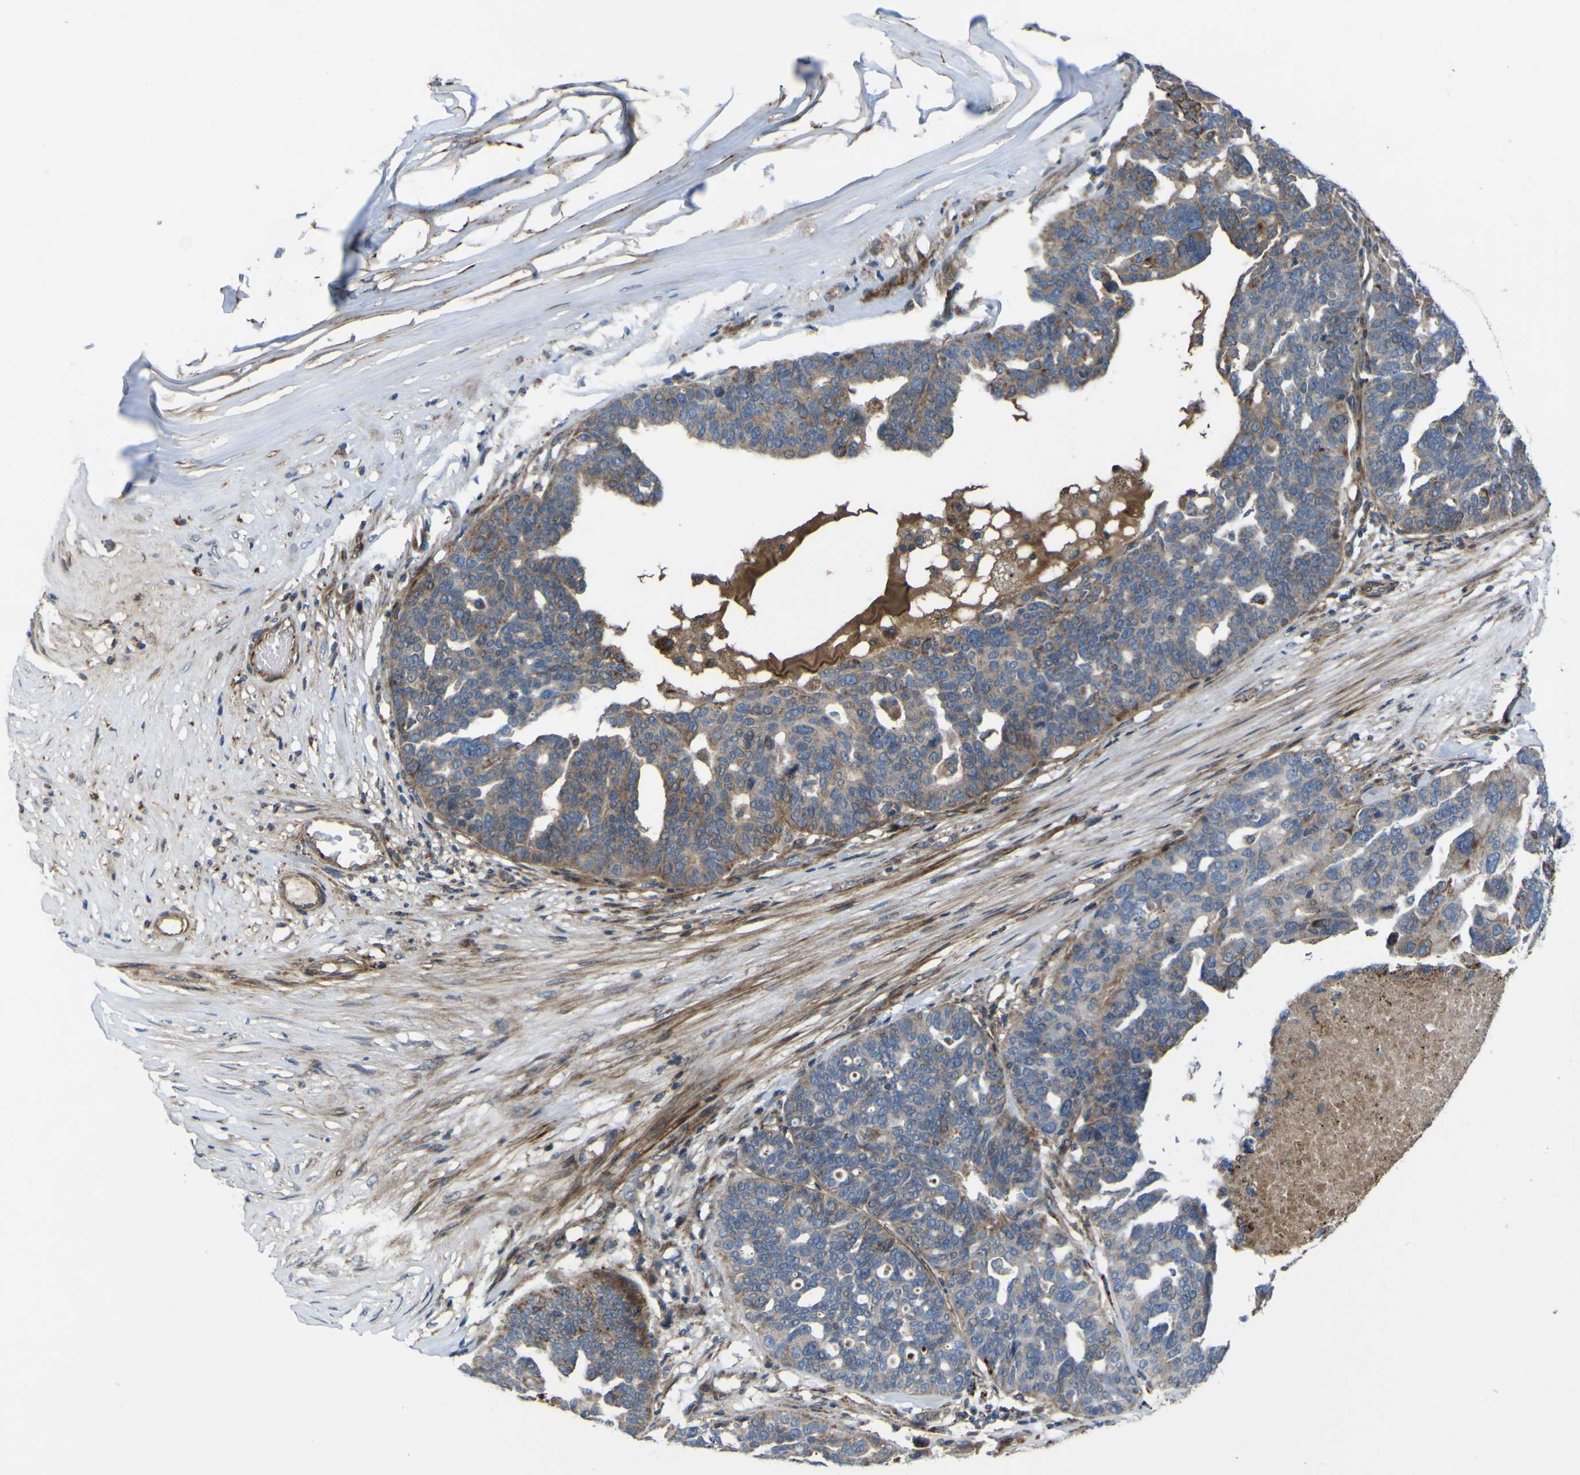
{"staining": {"intensity": "moderate", "quantity": "<25%", "location": "cytoplasmic/membranous"}, "tissue": "ovarian cancer", "cell_type": "Tumor cells", "image_type": "cancer", "snomed": [{"axis": "morphology", "description": "Cystadenocarcinoma, serous, NOS"}, {"axis": "topography", "description": "Ovary"}], "caption": "Protein staining of ovarian cancer (serous cystadenocarcinoma) tissue displays moderate cytoplasmic/membranous expression in about <25% of tumor cells.", "gene": "GPLD1", "patient": {"sex": "female", "age": 59}}